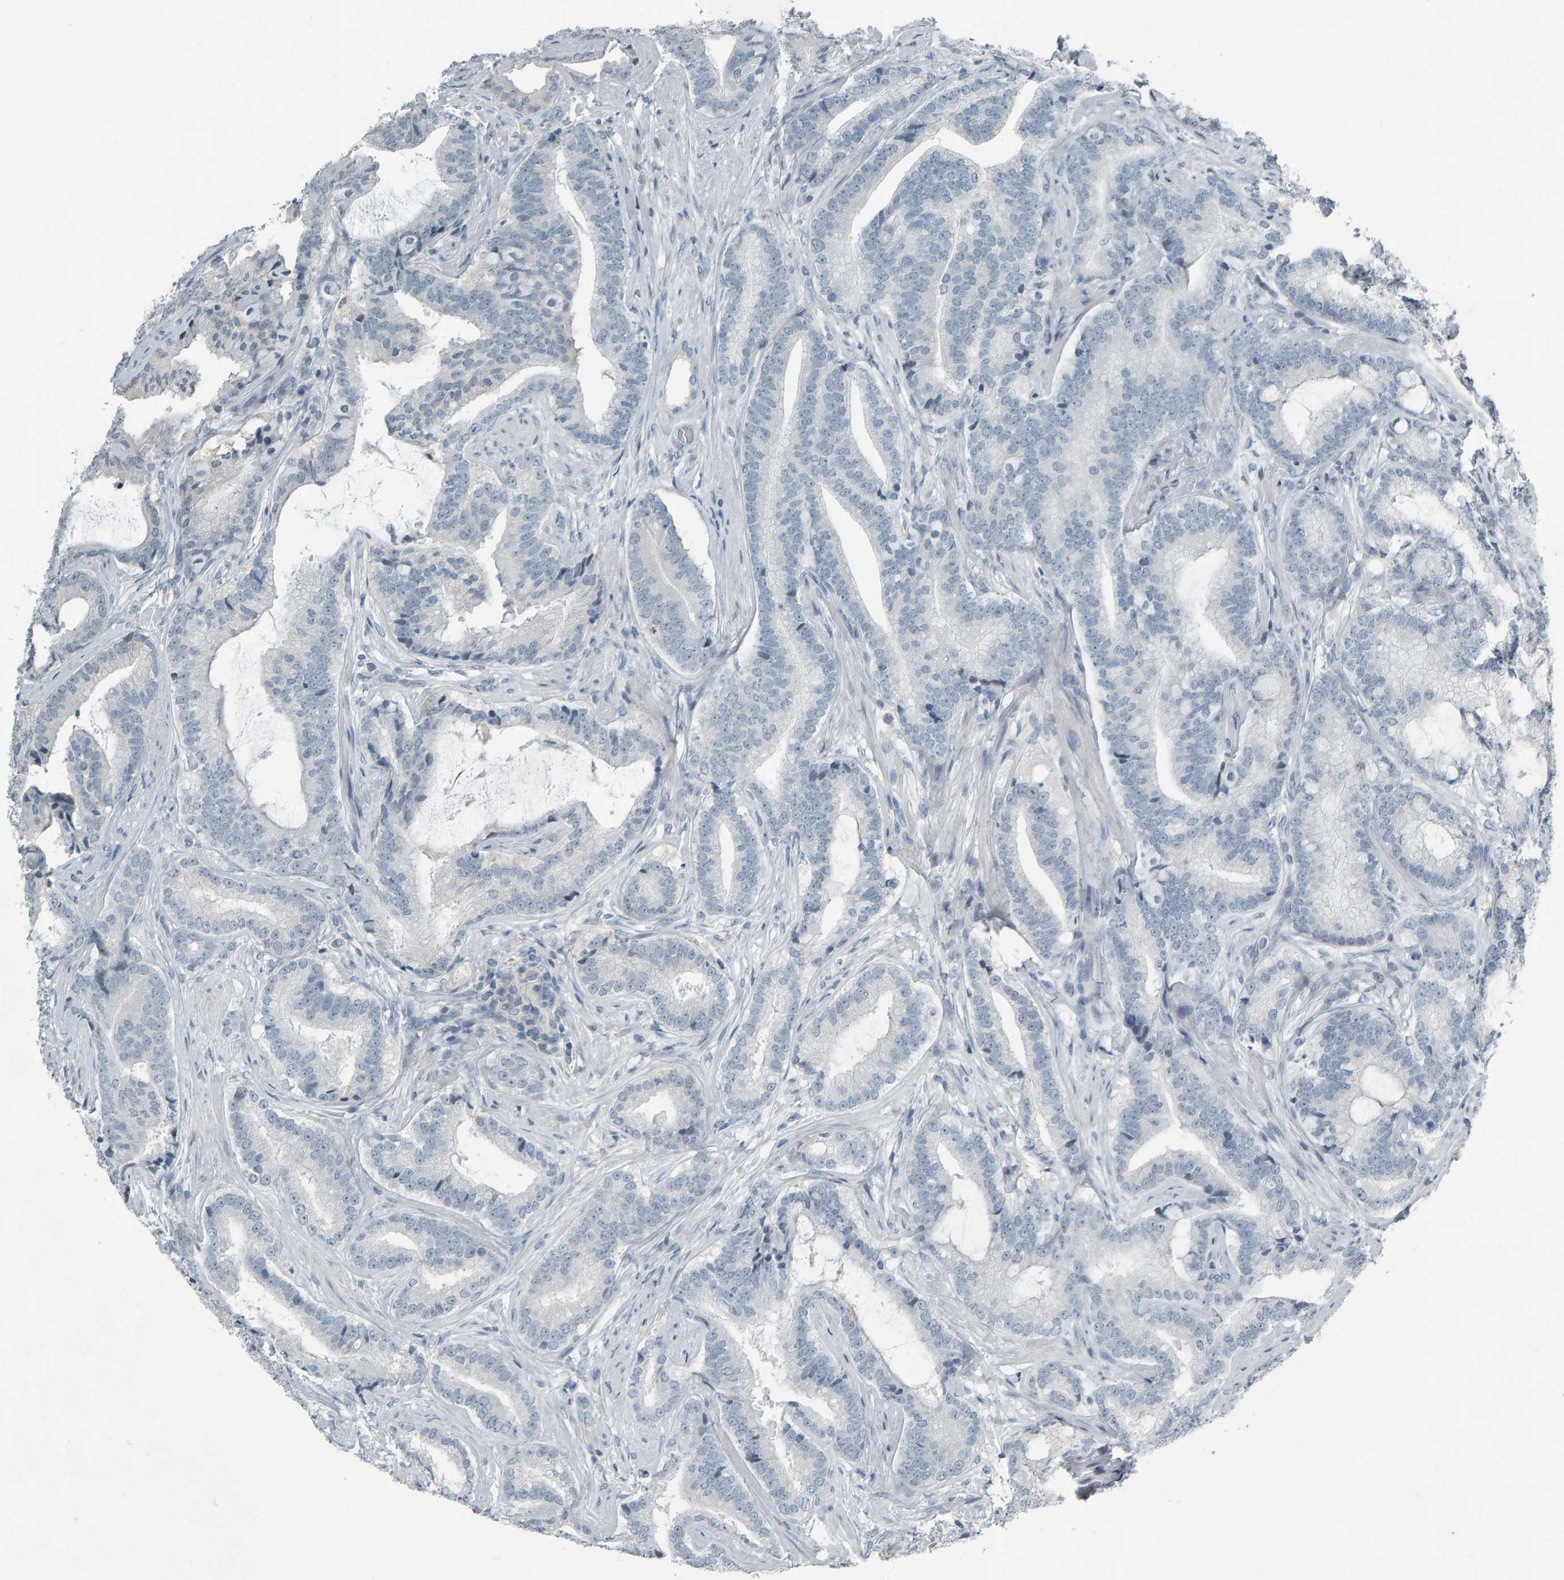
{"staining": {"intensity": "negative", "quantity": "none", "location": "none"}, "tissue": "prostate cancer", "cell_type": "Tumor cells", "image_type": "cancer", "snomed": [{"axis": "morphology", "description": "Adenocarcinoma, High grade"}, {"axis": "topography", "description": "Prostate"}], "caption": "High power microscopy image of an IHC micrograph of high-grade adenocarcinoma (prostate), revealing no significant expression in tumor cells. The staining was performed using DAB (3,3'-diaminobenzidine) to visualize the protein expression in brown, while the nuclei were stained in blue with hematoxylin (Magnification: 20x).", "gene": "PYY", "patient": {"sex": "male", "age": 55}}